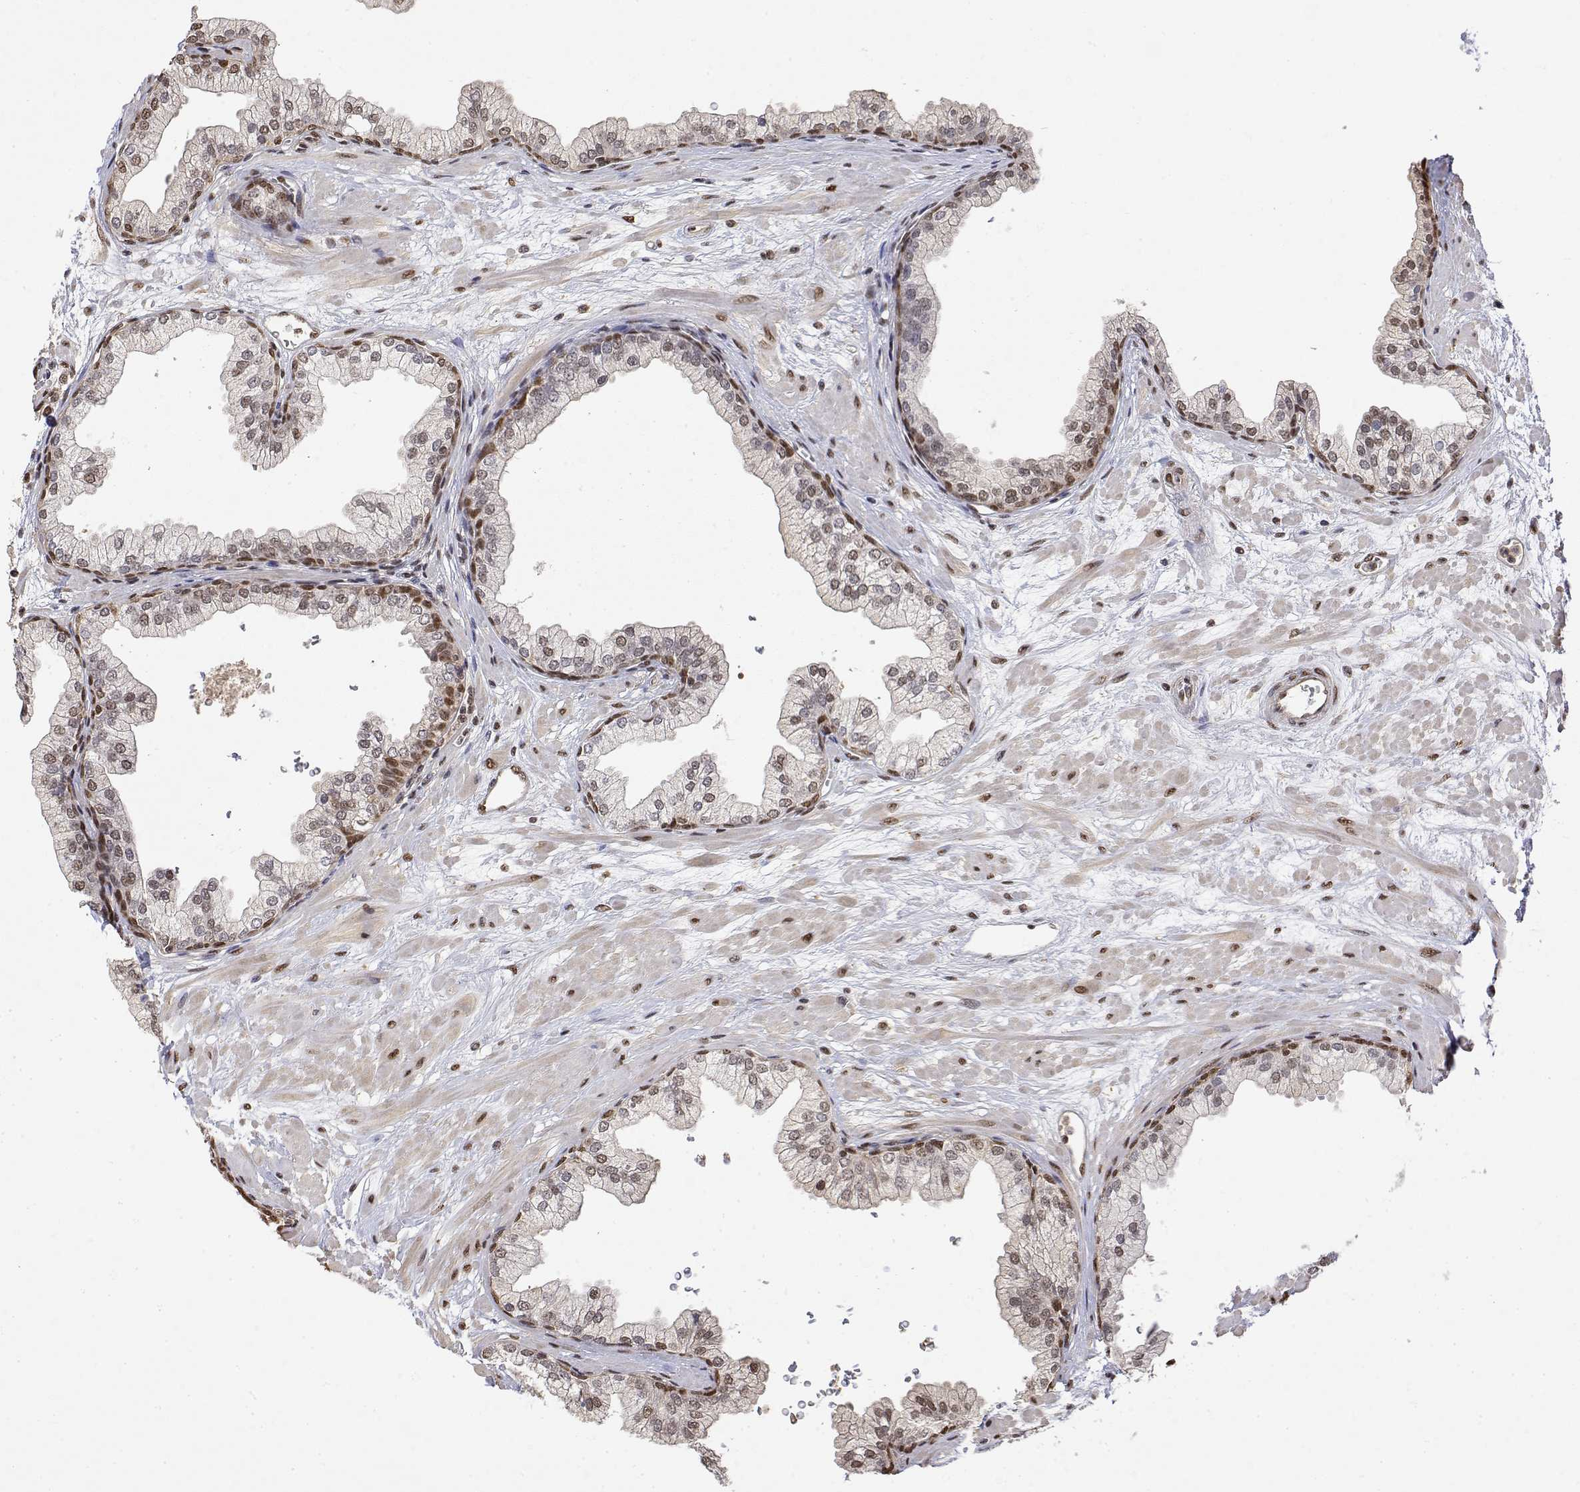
{"staining": {"intensity": "moderate", "quantity": "25%-75%", "location": "nuclear"}, "tissue": "prostate", "cell_type": "Glandular cells", "image_type": "normal", "snomed": [{"axis": "morphology", "description": "Normal tissue, NOS"}, {"axis": "topography", "description": "Prostate"}, {"axis": "topography", "description": "Peripheral nerve tissue"}], "caption": "Glandular cells exhibit medium levels of moderate nuclear expression in about 25%-75% of cells in benign prostate.", "gene": "TPI1", "patient": {"sex": "male", "age": 61}}